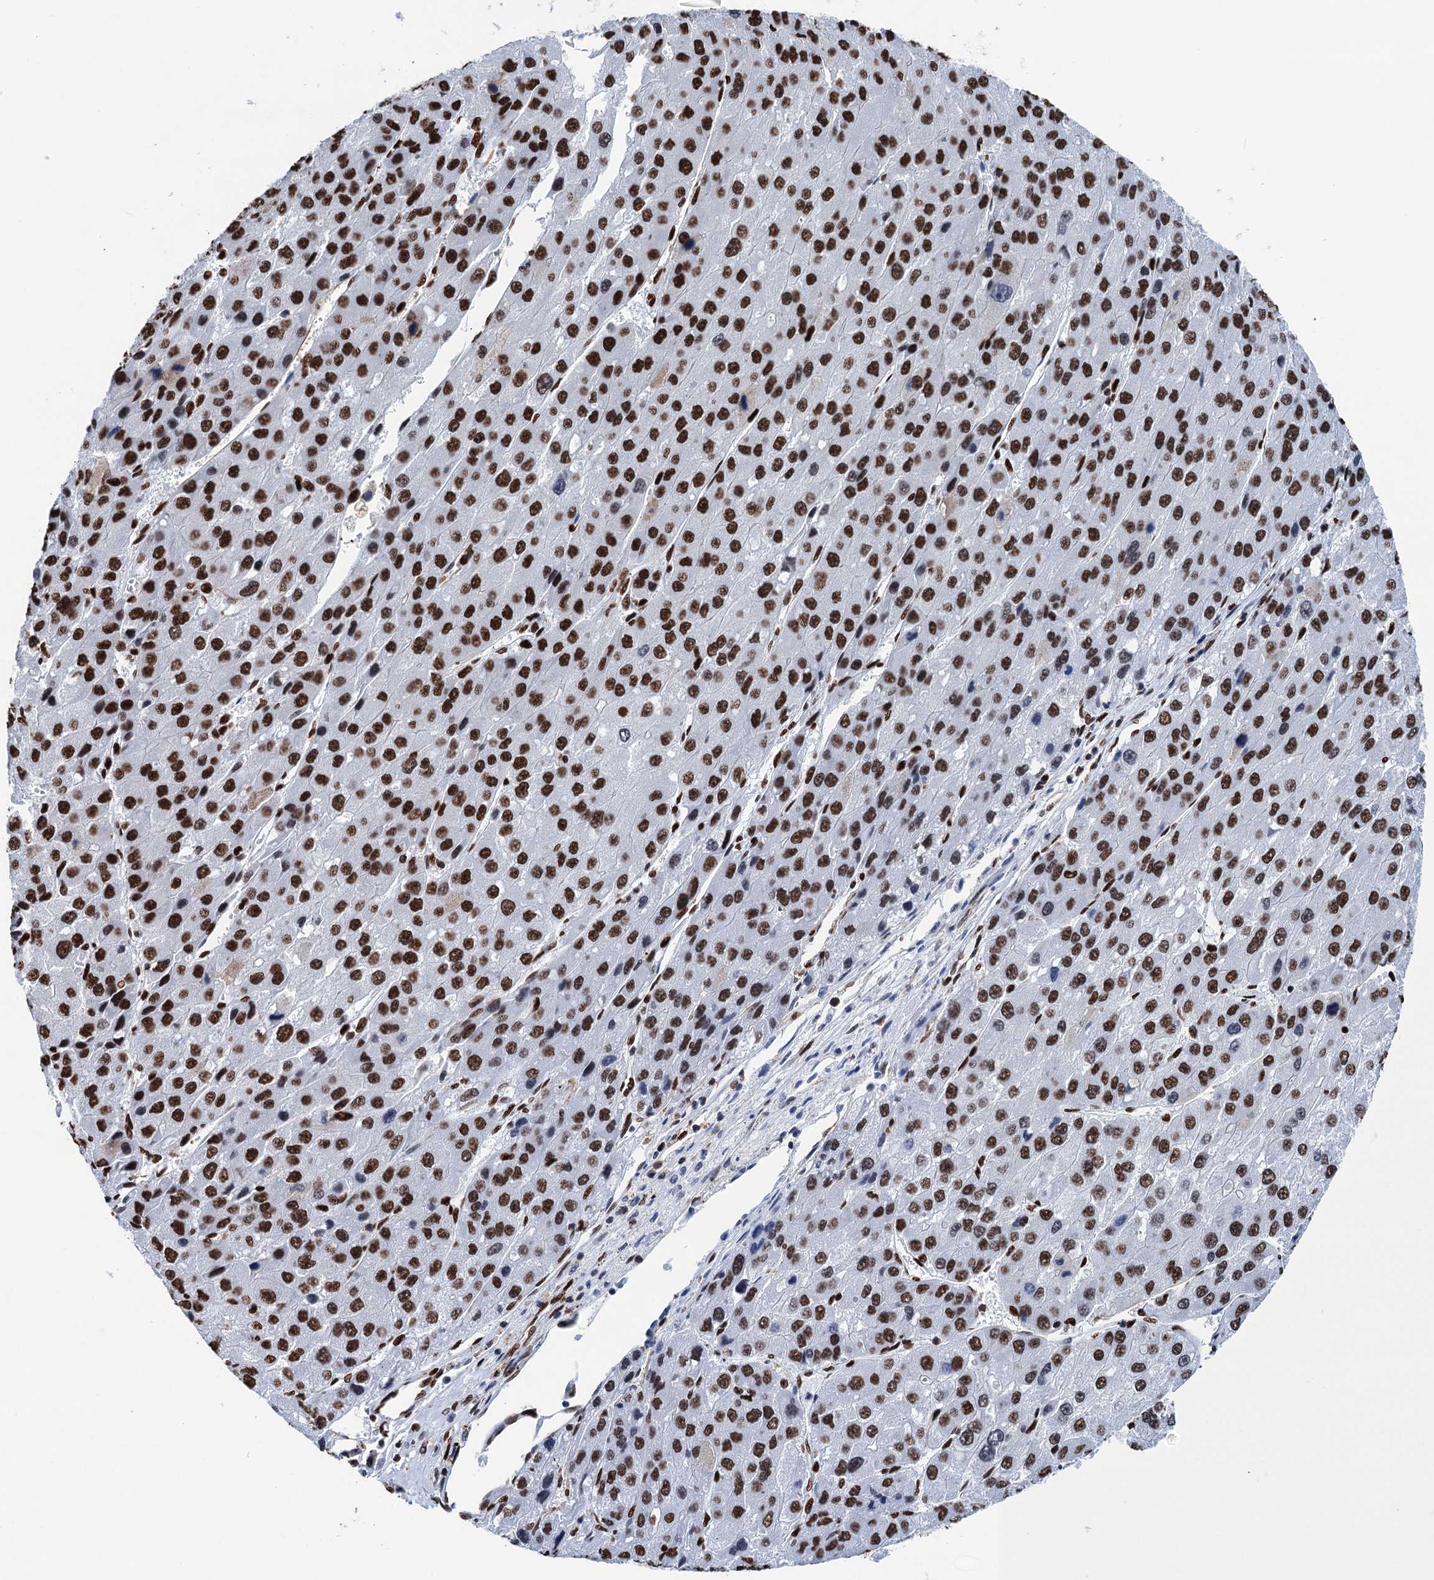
{"staining": {"intensity": "strong", "quantity": ">75%", "location": "nuclear"}, "tissue": "liver cancer", "cell_type": "Tumor cells", "image_type": "cancer", "snomed": [{"axis": "morphology", "description": "Carcinoma, Hepatocellular, NOS"}, {"axis": "topography", "description": "Liver"}], "caption": "Immunohistochemistry staining of liver hepatocellular carcinoma, which displays high levels of strong nuclear positivity in approximately >75% of tumor cells indicating strong nuclear protein expression. The staining was performed using DAB (3,3'-diaminobenzidine) (brown) for protein detection and nuclei were counterstained in hematoxylin (blue).", "gene": "UBA2", "patient": {"sex": "female", "age": 73}}